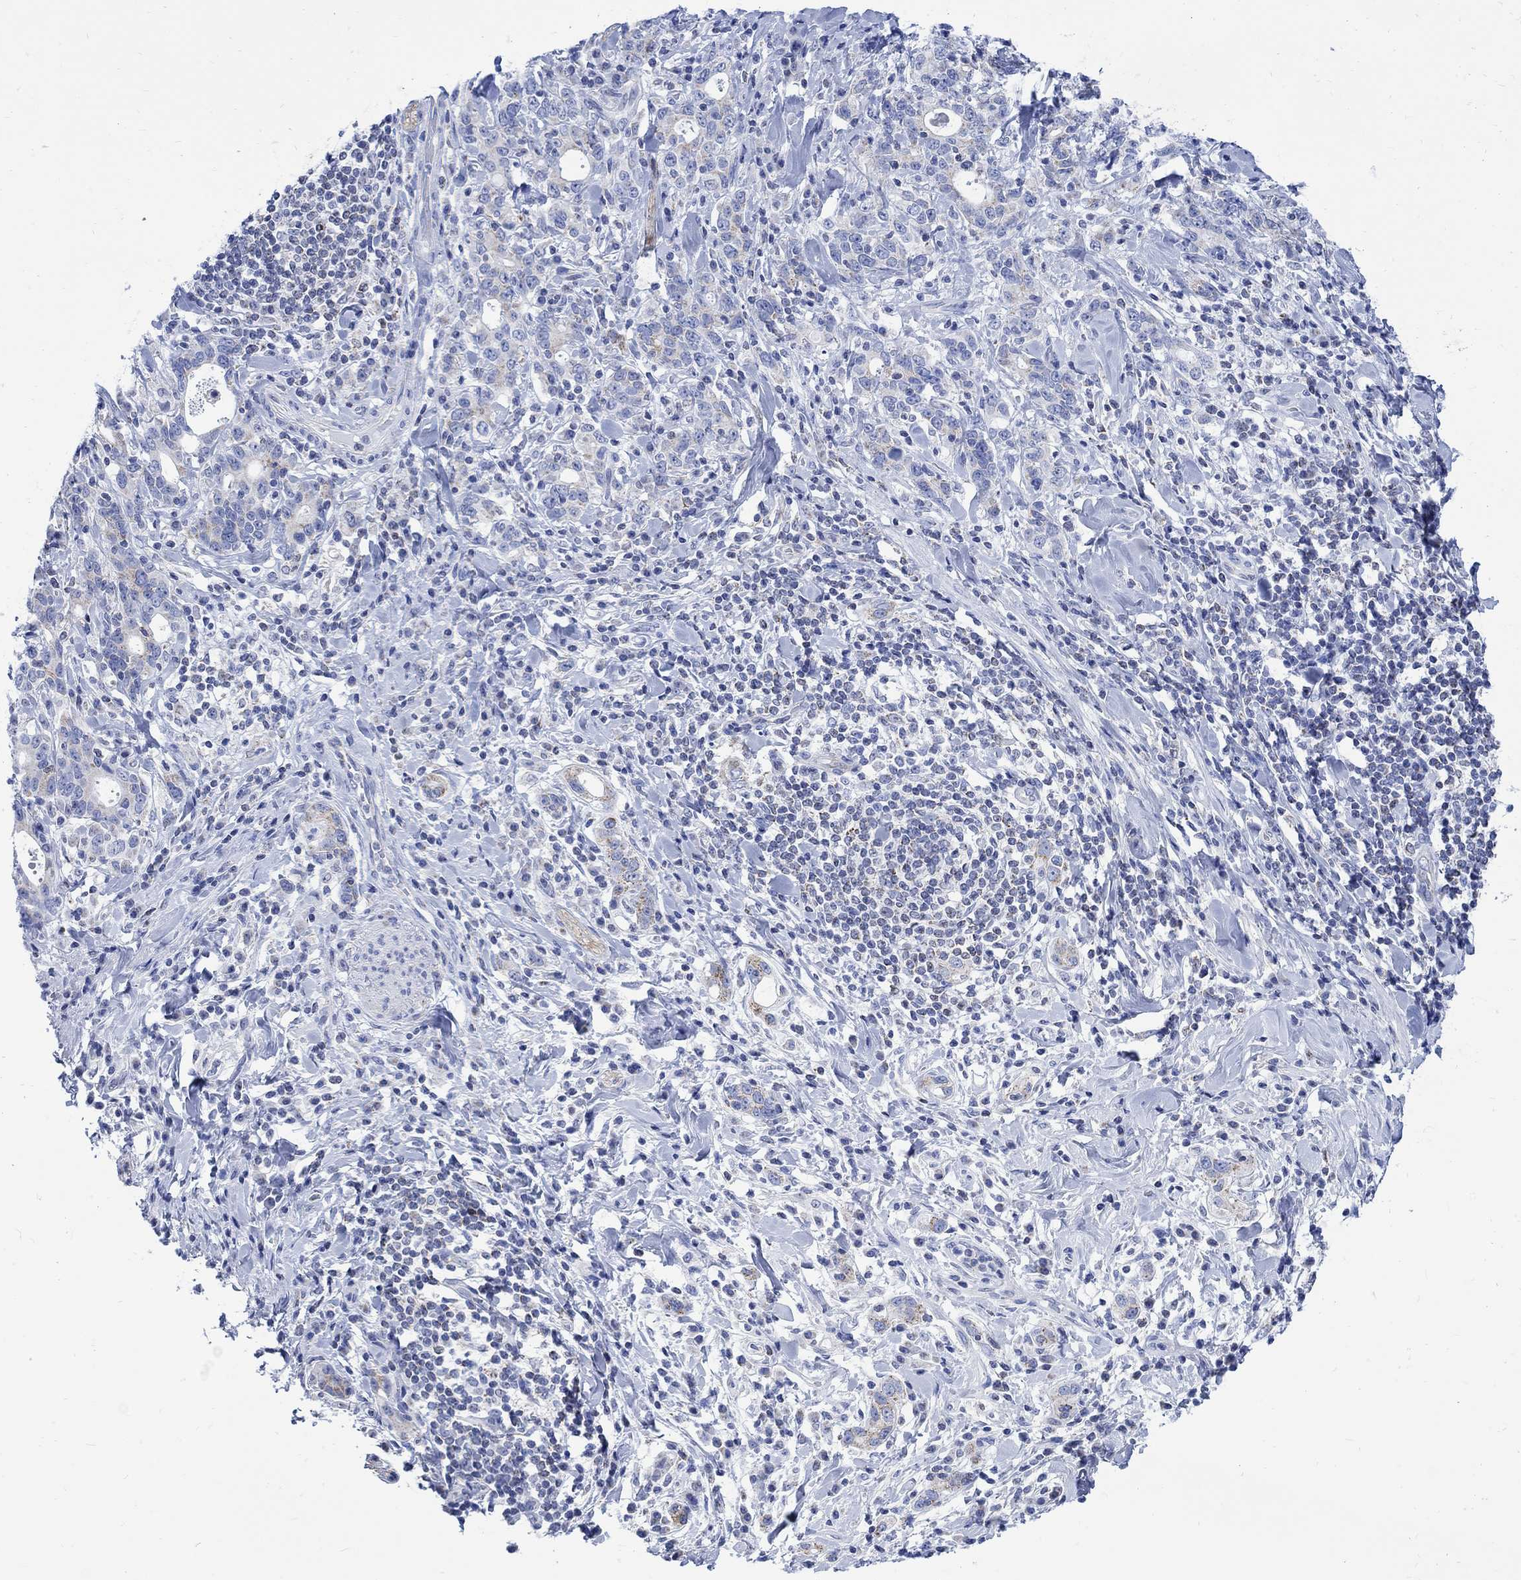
{"staining": {"intensity": "weak", "quantity": "25%-75%", "location": "cytoplasmic/membranous"}, "tissue": "stomach cancer", "cell_type": "Tumor cells", "image_type": "cancer", "snomed": [{"axis": "morphology", "description": "Adenocarcinoma, NOS"}, {"axis": "topography", "description": "Stomach"}], "caption": "Stomach cancer (adenocarcinoma) was stained to show a protein in brown. There is low levels of weak cytoplasmic/membranous positivity in approximately 25%-75% of tumor cells. (DAB (3,3'-diaminobenzidine) IHC, brown staining for protein, blue staining for nuclei).", "gene": "CPLX2", "patient": {"sex": "male", "age": 79}}